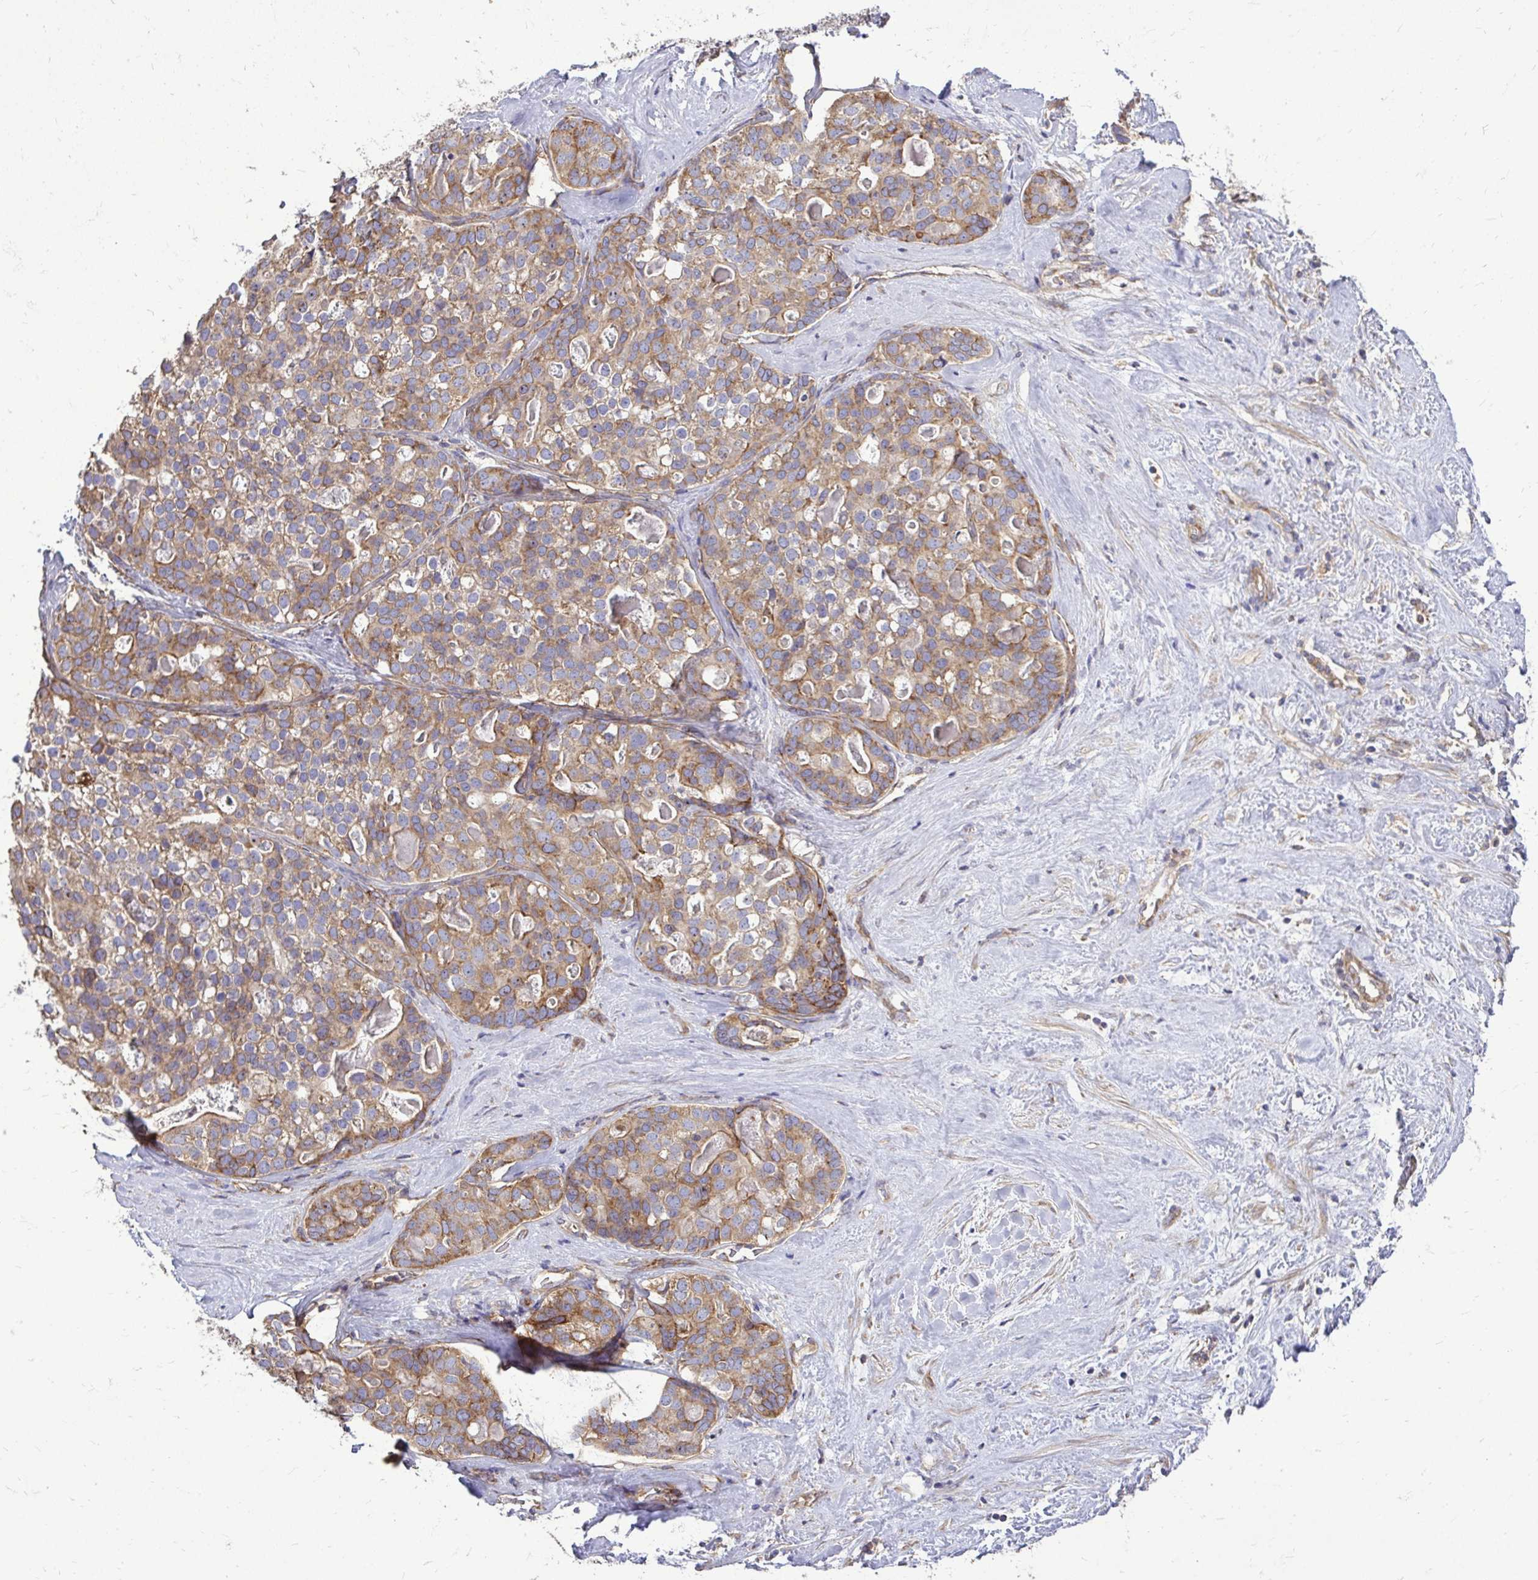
{"staining": {"intensity": "moderate", "quantity": ">75%", "location": "cytoplasmic/membranous"}, "tissue": "liver cancer", "cell_type": "Tumor cells", "image_type": "cancer", "snomed": [{"axis": "morphology", "description": "Cholangiocarcinoma"}, {"axis": "topography", "description": "Liver"}], "caption": "Immunohistochemistry (IHC) micrograph of human liver cholangiocarcinoma stained for a protein (brown), which displays medium levels of moderate cytoplasmic/membranous staining in approximately >75% of tumor cells.", "gene": "FMR1", "patient": {"sex": "male", "age": 56}}